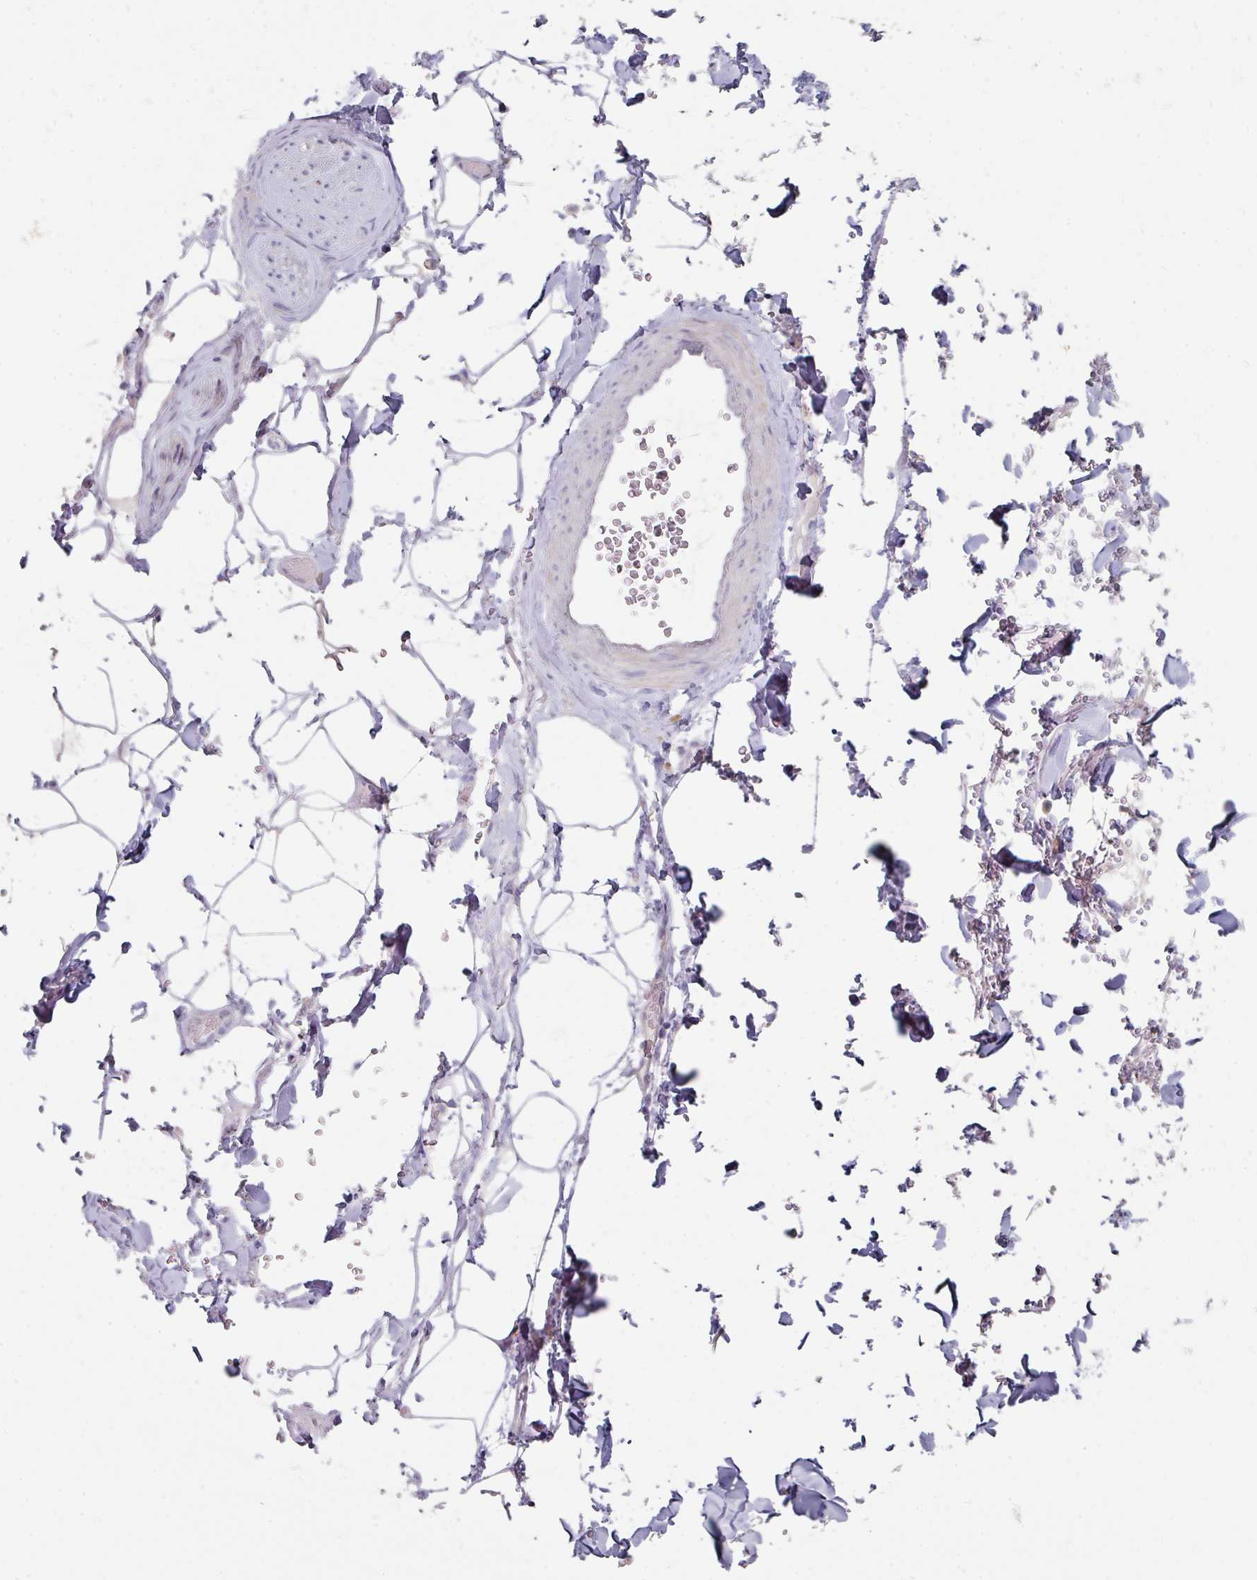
{"staining": {"intensity": "negative", "quantity": "none", "location": "none"}, "tissue": "adipose tissue", "cell_type": "Adipocytes", "image_type": "normal", "snomed": [{"axis": "morphology", "description": "Normal tissue, NOS"}, {"axis": "topography", "description": "Rectum"}, {"axis": "topography", "description": "Peripheral nerve tissue"}], "caption": "DAB immunohistochemical staining of unremarkable adipose tissue reveals no significant staining in adipocytes. The staining was performed using DAB (3,3'-diaminobenzidine) to visualize the protein expression in brown, while the nuclei were stained in blue with hematoxylin (Magnification: 20x).", "gene": "WSB2", "patient": {"sex": "female", "age": 69}}